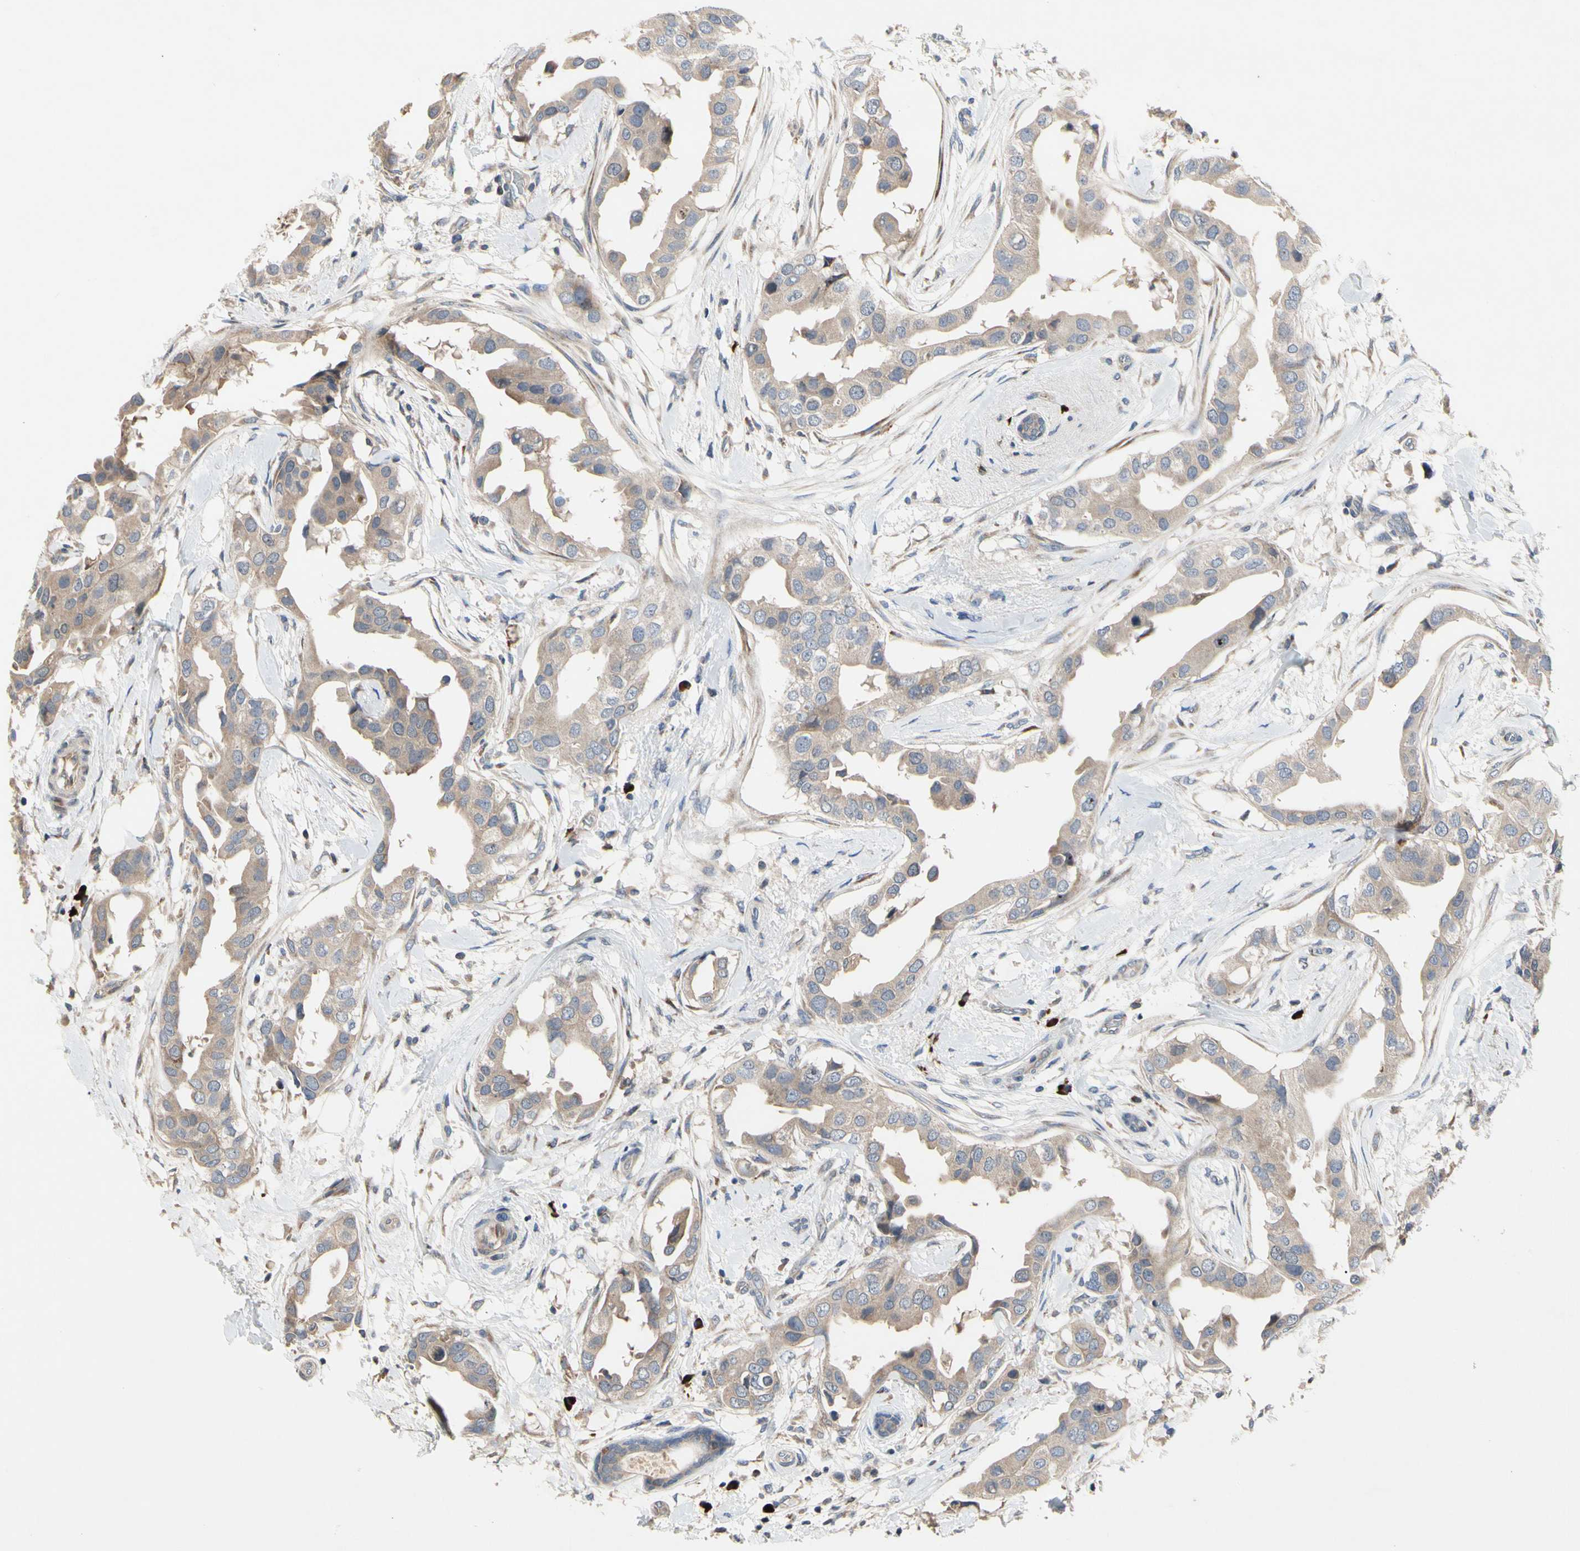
{"staining": {"intensity": "weak", "quantity": ">75%", "location": "cytoplasmic/membranous"}, "tissue": "breast cancer", "cell_type": "Tumor cells", "image_type": "cancer", "snomed": [{"axis": "morphology", "description": "Duct carcinoma"}, {"axis": "topography", "description": "Breast"}], "caption": "Tumor cells show low levels of weak cytoplasmic/membranous staining in approximately >75% of cells in breast infiltrating ductal carcinoma. The staining was performed using DAB to visualize the protein expression in brown, while the nuclei were stained in blue with hematoxylin (Magnification: 20x).", "gene": "MMEL1", "patient": {"sex": "female", "age": 40}}